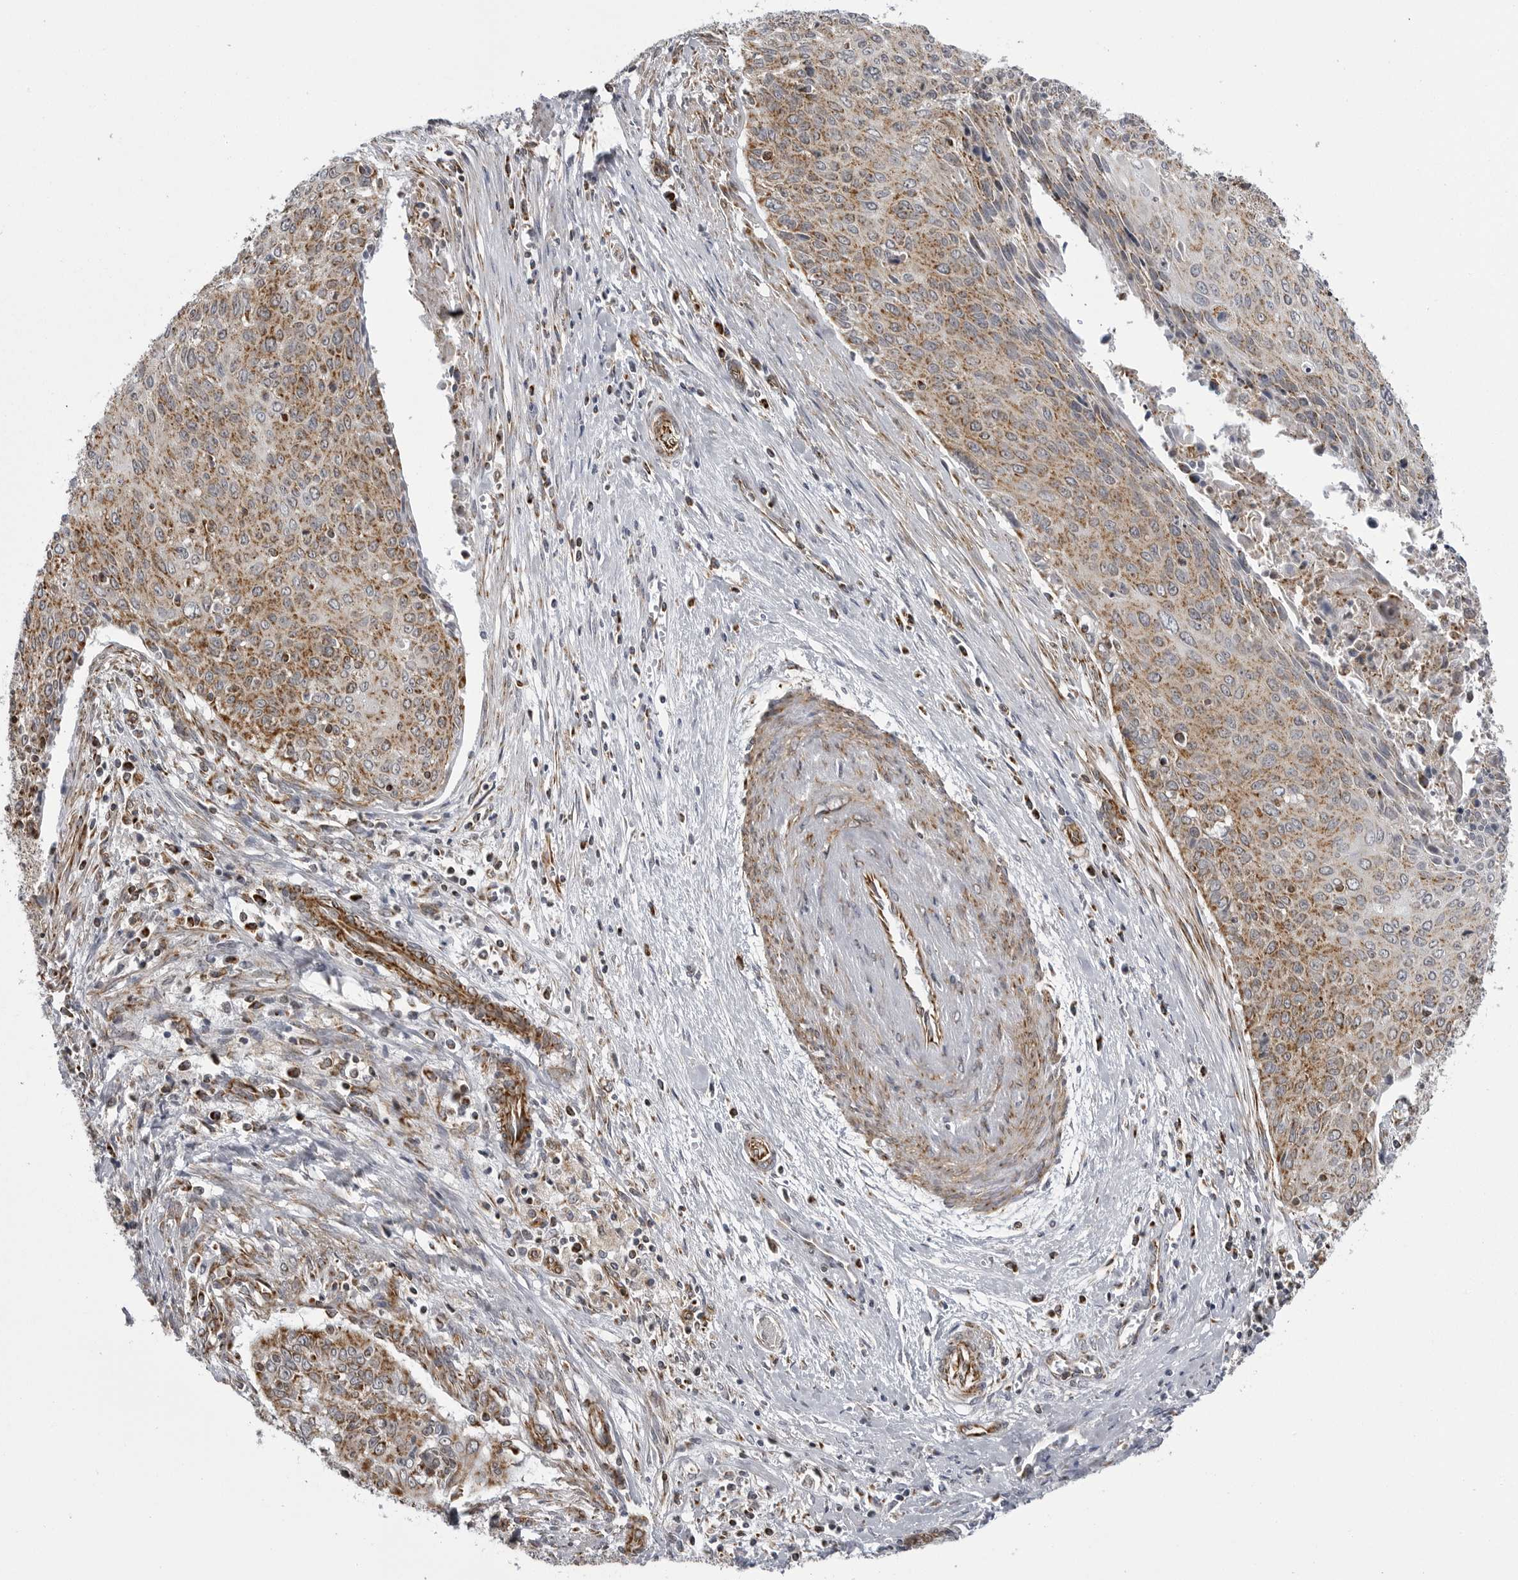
{"staining": {"intensity": "moderate", "quantity": ">75%", "location": "cytoplasmic/membranous"}, "tissue": "cervical cancer", "cell_type": "Tumor cells", "image_type": "cancer", "snomed": [{"axis": "morphology", "description": "Squamous cell carcinoma, NOS"}, {"axis": "topography", "description": "Cervix"}], "caption": "Human cervical squamous cell carcinoma stained with a brown dye reveals moderate cytoplasmic/membranous positive positivity in about >75% of tumor cells.", "gene": "FH", "patient": {"sex": "female", "age": 55}}